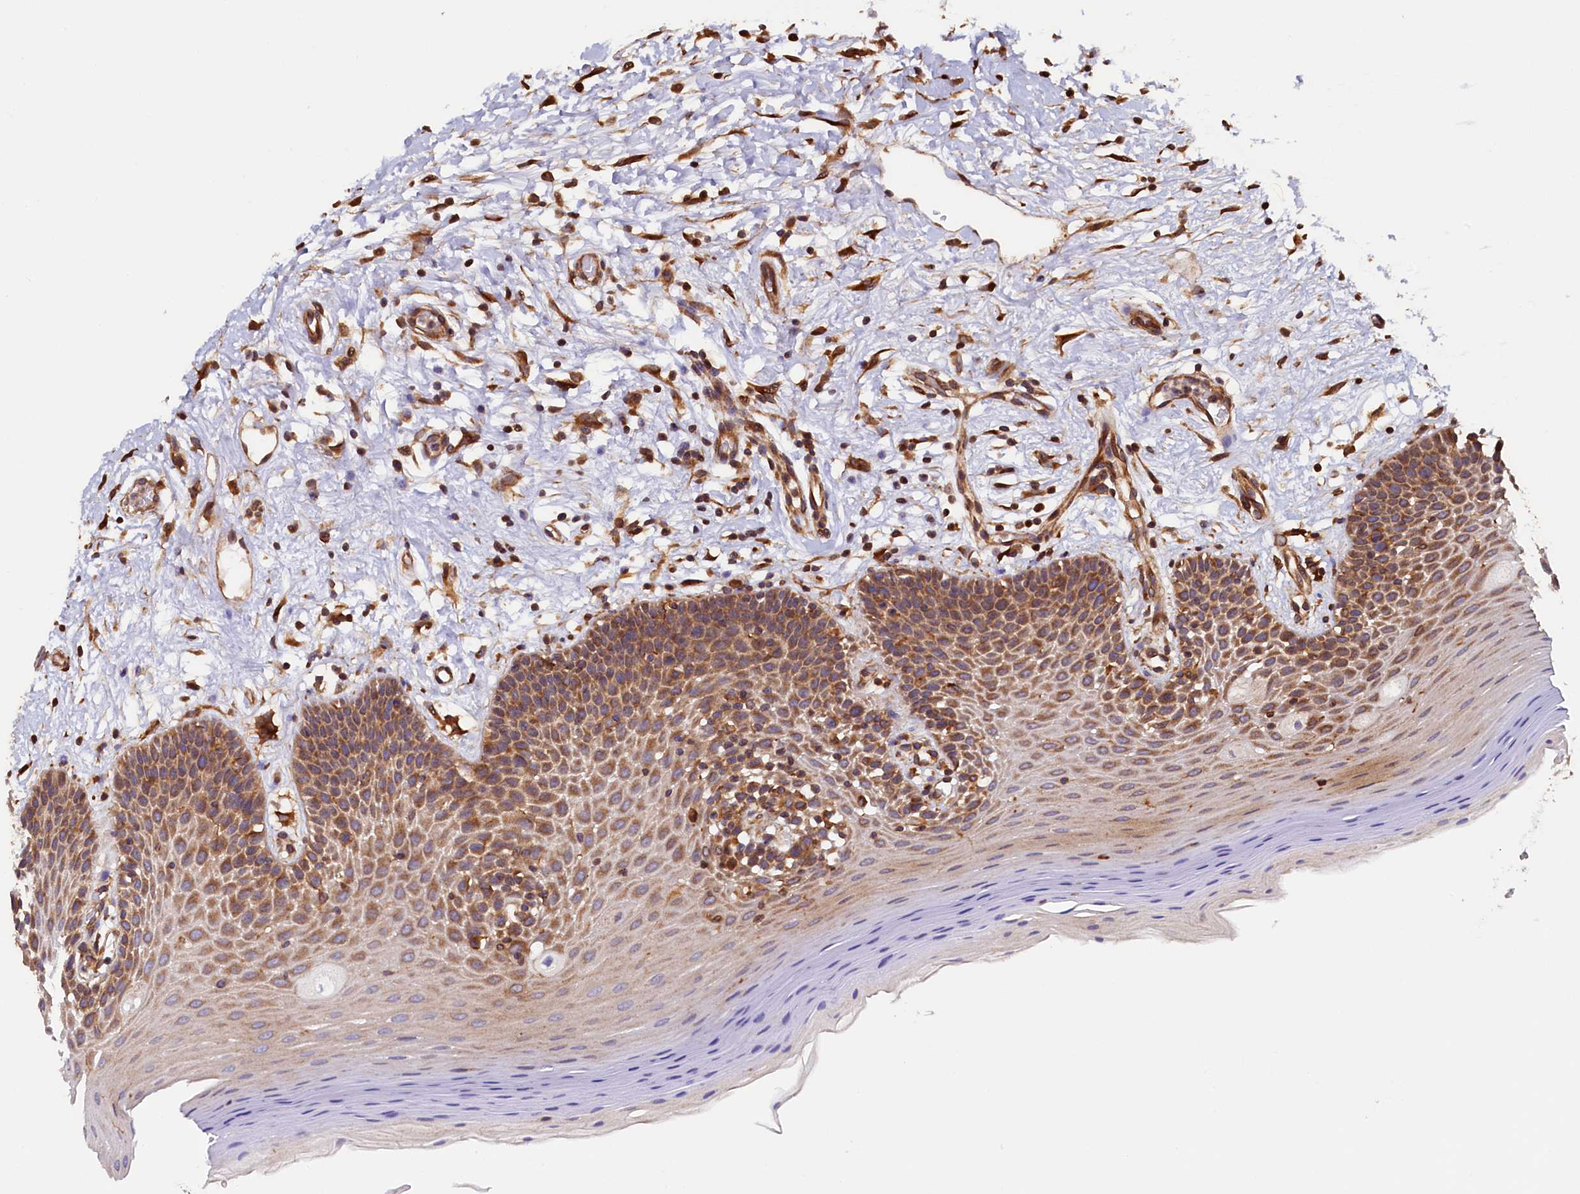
{"staining": {"intensity": "moderate", "quantity": "25%-75%", "location": "cytoplasmic/membranous"}, "tissue": "oral mucosa", "cell_type": "Squamous epithelial cells", "image_type": "normal", "snomed": [{"axis": "morphology", "description": "Normal tissue, NOS"}, {"axis": "topography", "description": "Oral tissue"}, {"axis": "topography", "description": "Tounge, NOS"}], "caption": "The histopathology image shows immunohistochemical staining of unremarkable oral mucosa. There is moderate cytoplasmic/membranous positivity is present in approximately 25%-75% of squamous epithelial cells.", "gene": "ATXN2L", "patient": {"sex": "male", "age": 47}}